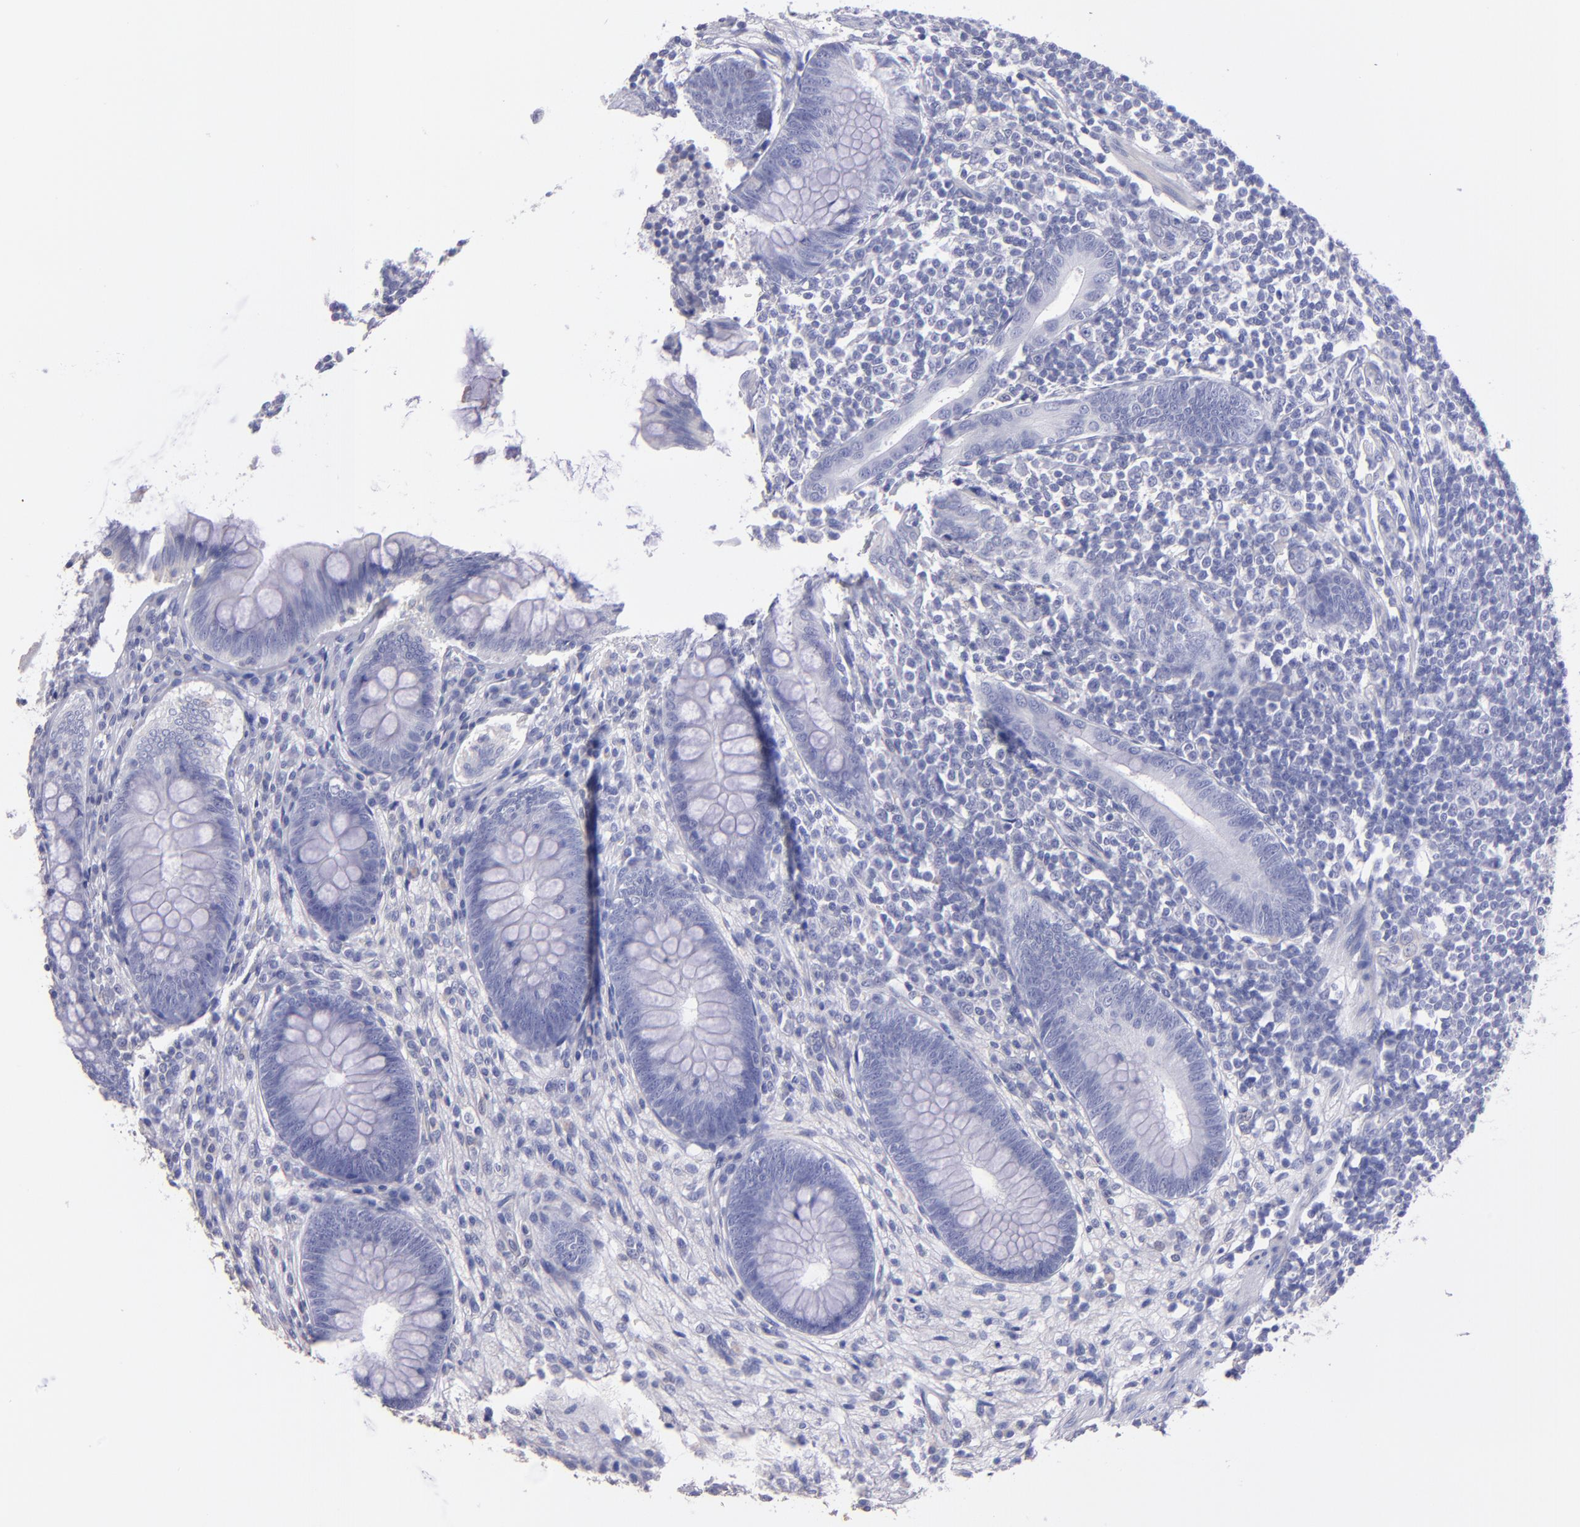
{"staining": {"intensity": "negative", "quantity": "none", "location": "none"}, "tissue": "appendix", "cell_type": "Glandular cells", "image_type": "normal", "snomed": [{"axis": "morphology", "description": "Normal tissue, NOS"}, {"axis": "topography", "description": "Appendix"}], "caption": "High power microscopy image of an immunohistochemistry (IHC) image of unremarkable appendix, revealing no significant positivity in glandular cells. (DAB (3,3'-diaminobenzidine) immunohistochemistry with hematoxylin counter stain).", "gene": "TG", "patient": {"sex": "female", "age": 66}}